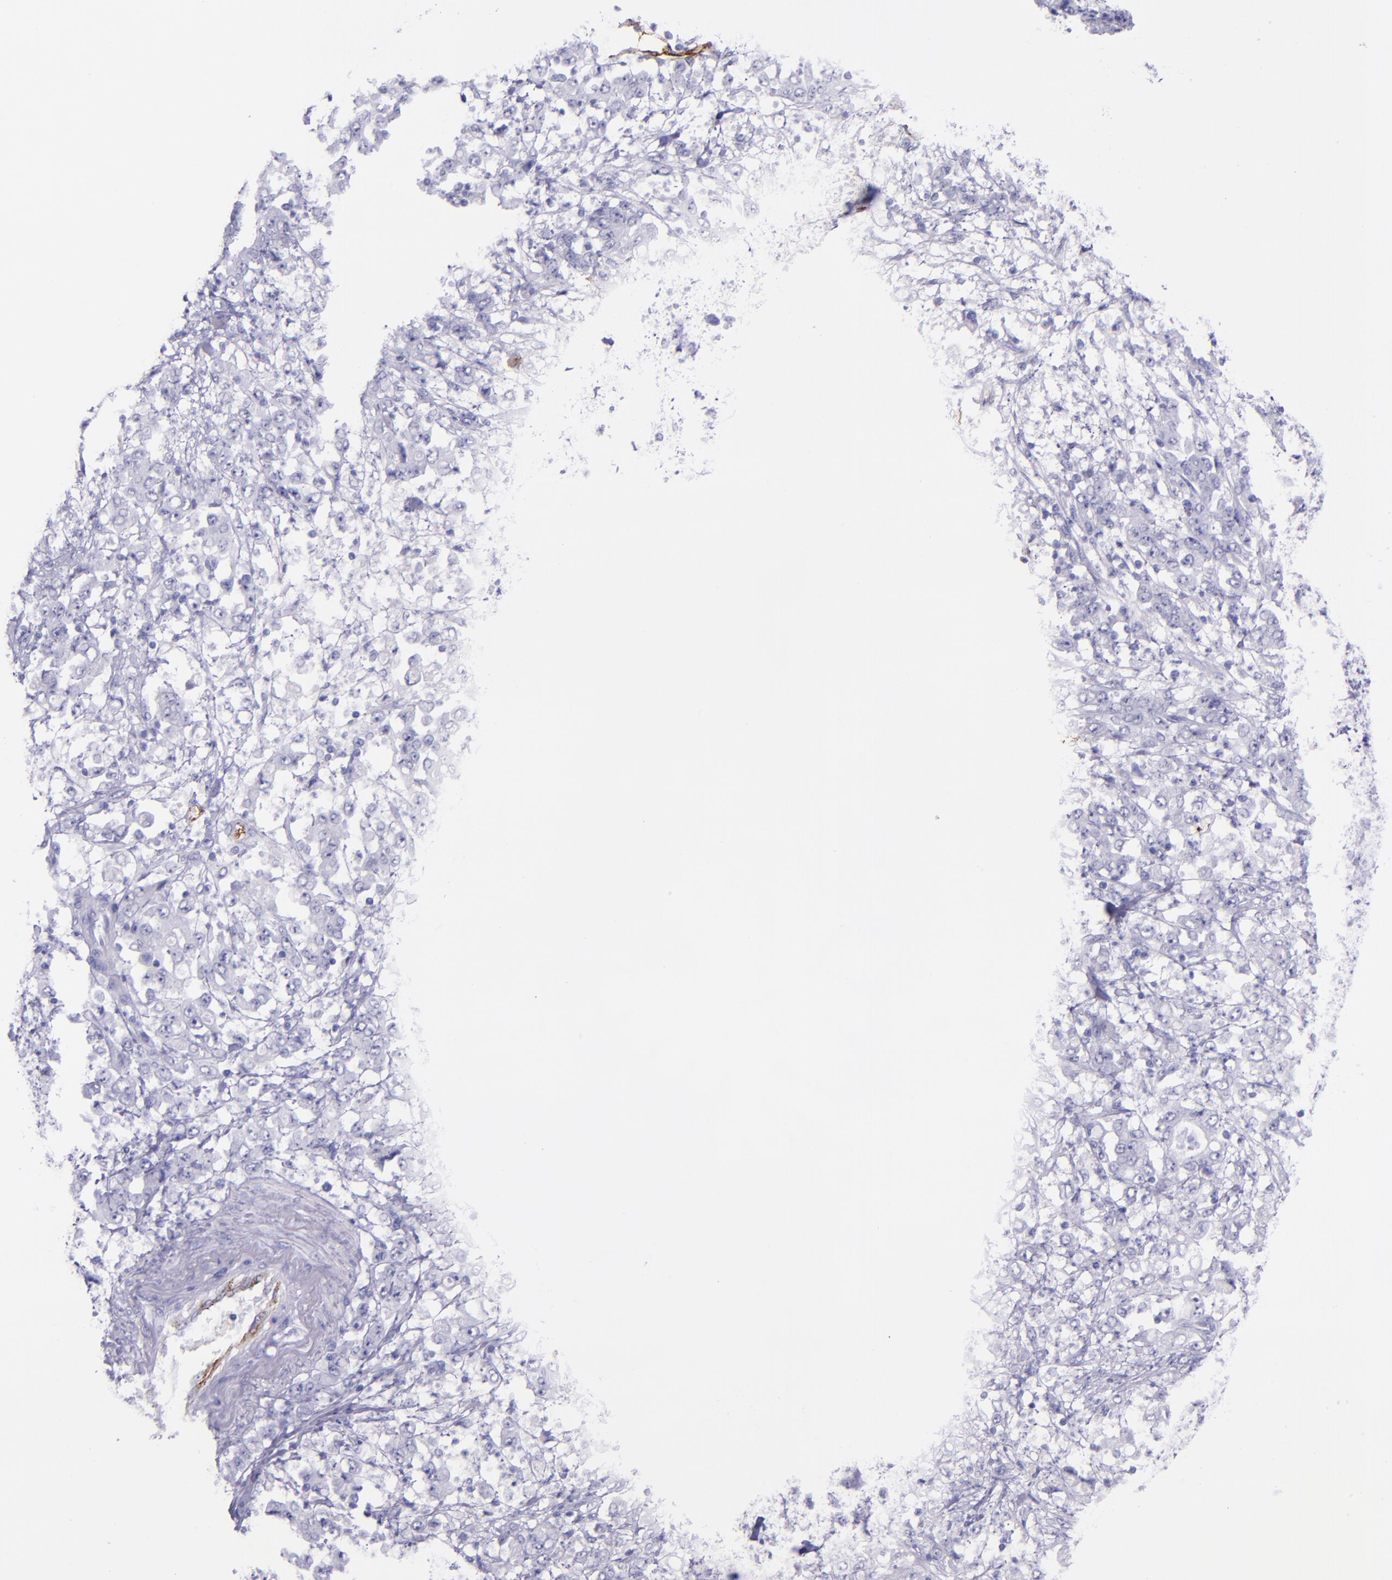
{"staining": {"intensity": "negative", "quantity": "none", "location": "none"}, "tissue": "stomach cancer", "cell_type": "Tumor cells", "image_type": "cancer", "snomed": [{"axis": "morphology", "description": "Adenocarcinoma, NOS"}, {"axis": "topography", "description": "Stomach, lower"}], "caption": "IHC histopathology image of stomach cancer stained for a protein (brown), which exhibits no staining in tumor cells.", "gene": "SELE", "patient": {"sex": "female", "age": 71}}